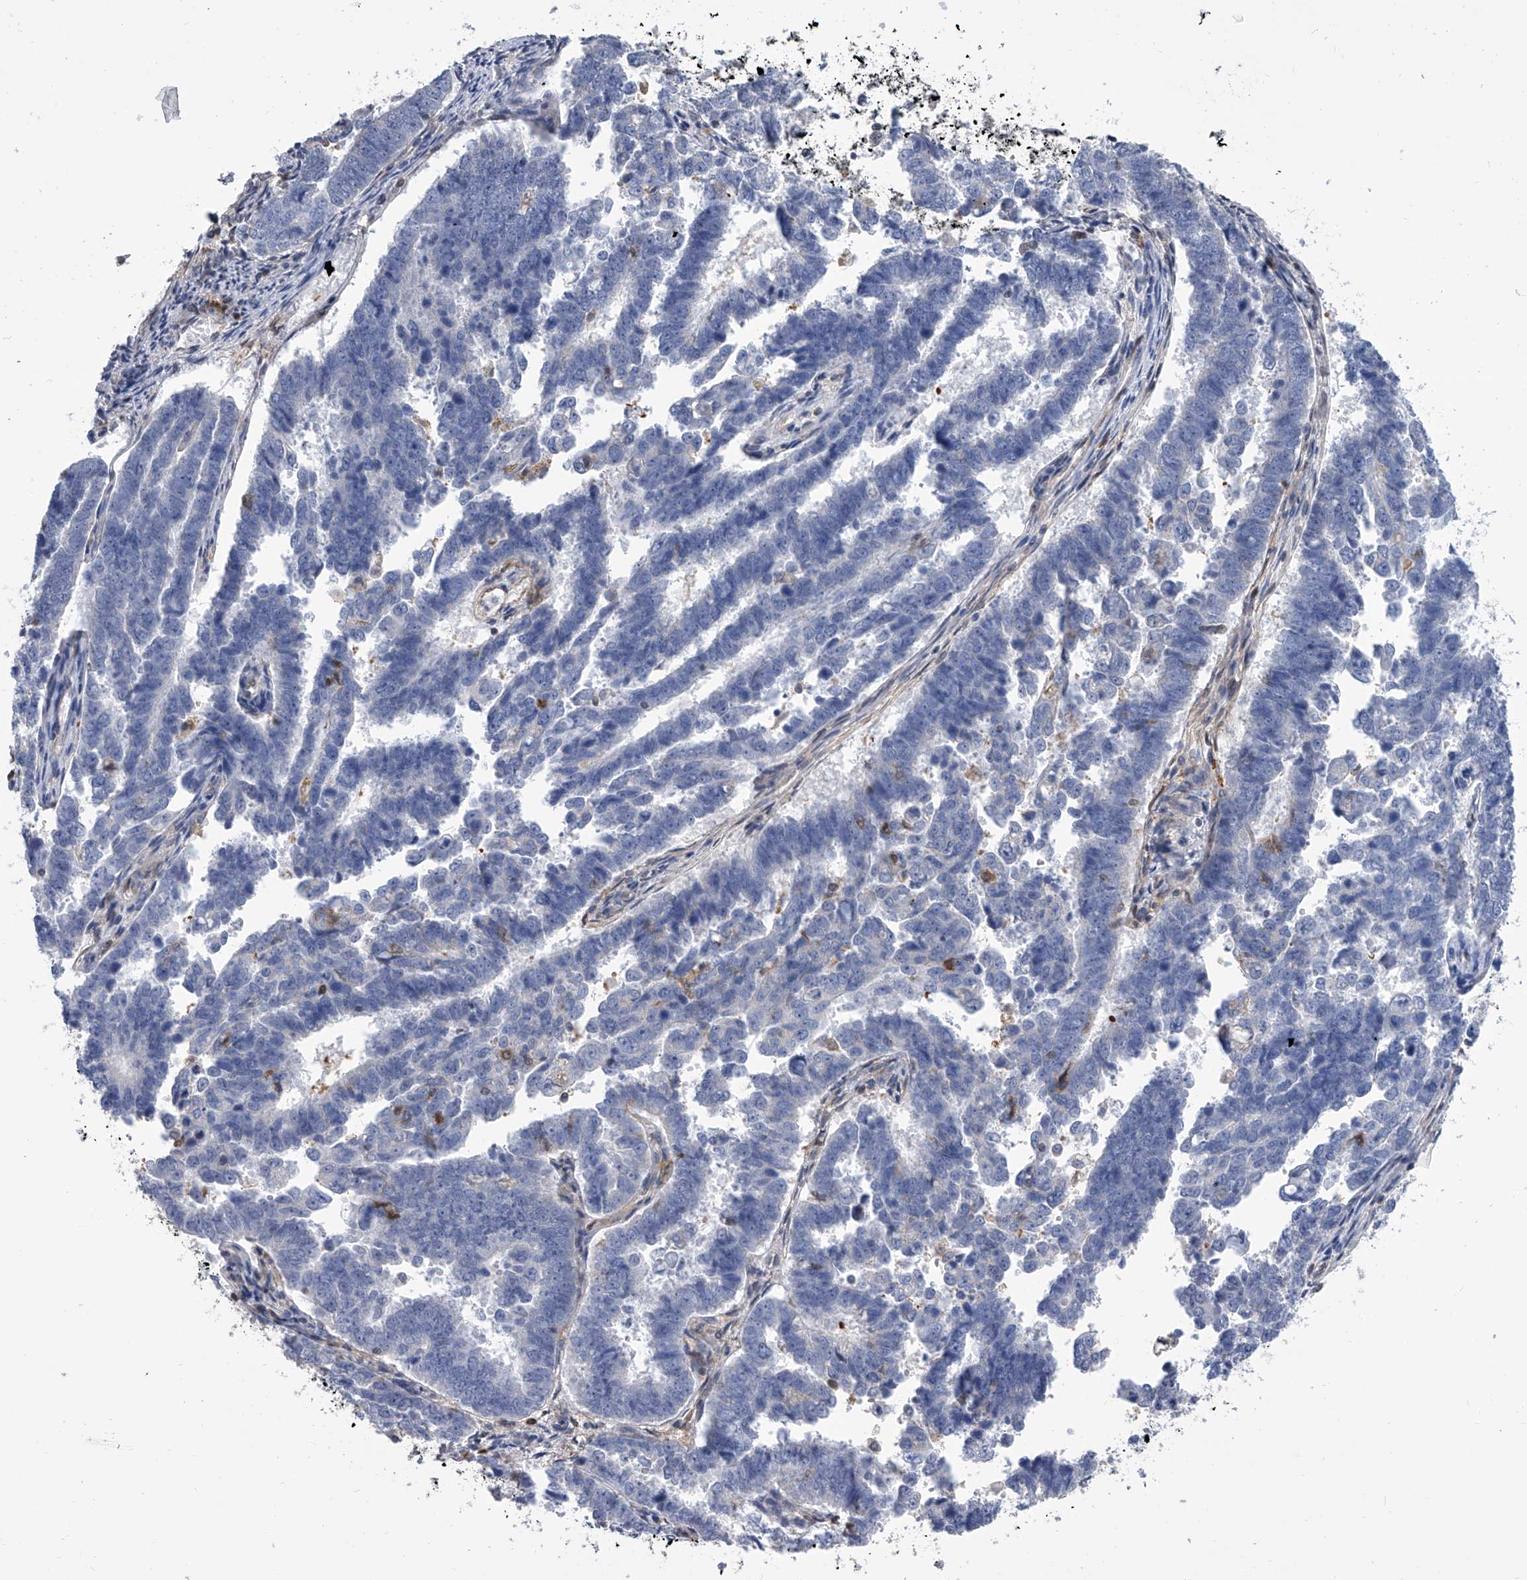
{"staining": {"intensity": "negative", "quantity": "none", "location": "none"}, "tissue": "endometrial cancer", "cell_type": "Tumor cells", "image_type": "cancer", "snomed": [{"axis": "morphology", "description": "Adenocarcinoma, NOS"}, {"axis": "topography", "description": "Endometrium"}], "caption": "High power microscopy histopathology image of an IHC photomicrograph of endometrial cancer (adenocarcinoma), revealing no significant expression in tumor cells. (DAB IHC, high magnification).", "gene": "SERPINB9", "patient": {"sex": "female", "age": 75}}